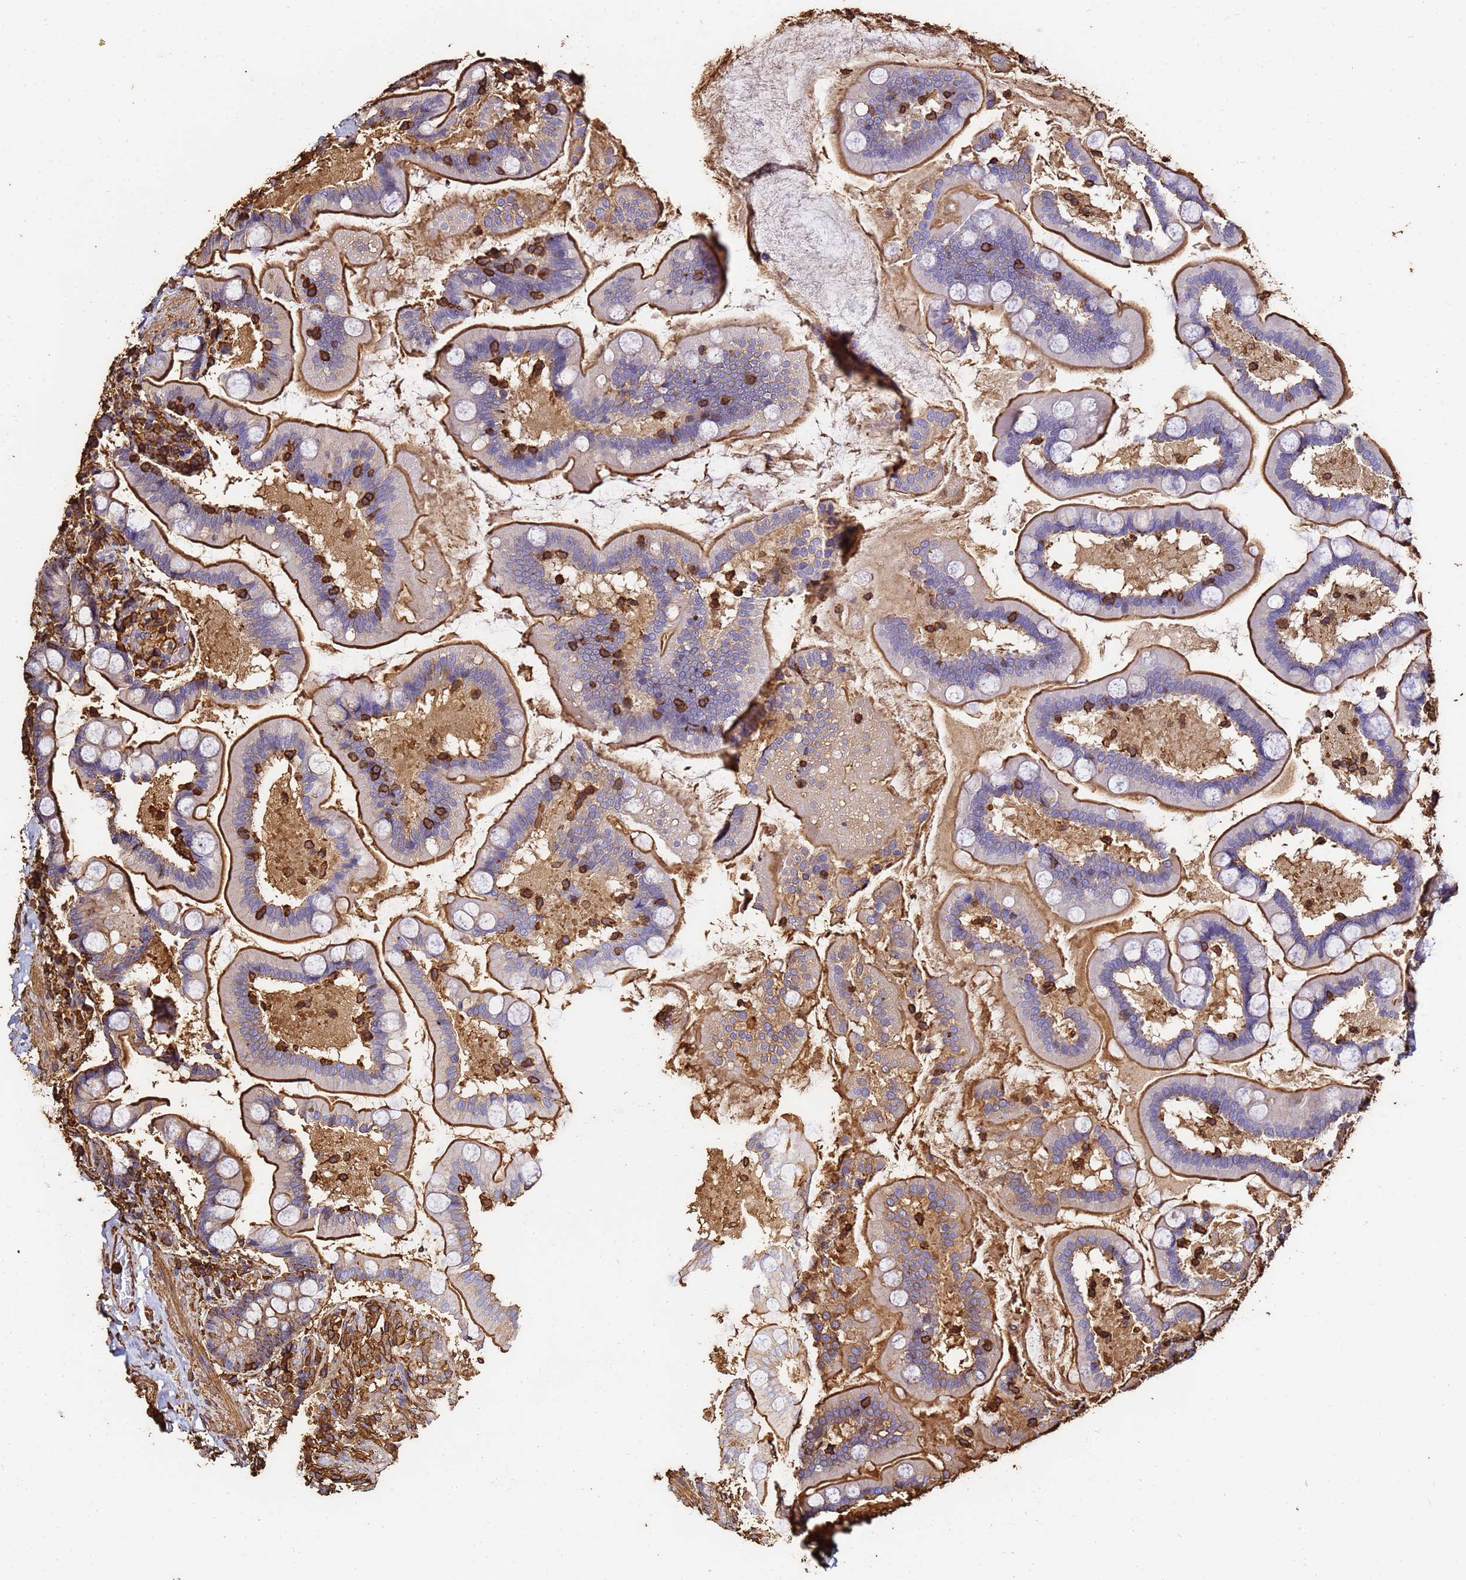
{"staining": {"intensity": "strong", "quantity": ">75%", "location": "cytoplasmic/membranous"}, "tissue": "small intestine", "cell_type": "Glandular cells", "image_type": "normal", "snomed": [{"axis": "morphology", "description": "Normal tissue, NOS"}, {"axis": "topography", "description": "Small intestine"}], "caption": "This image exhibits benign small intestine stained with immunohistochemistry (IHC) to label a protein in brown. The cytoplasmic/membranous of glandular cells show strong positivity for the protein. Nuclei are counter-stained blue.", "gene": "ACTA1", "patient": {"sex": "female", "age": 64}}